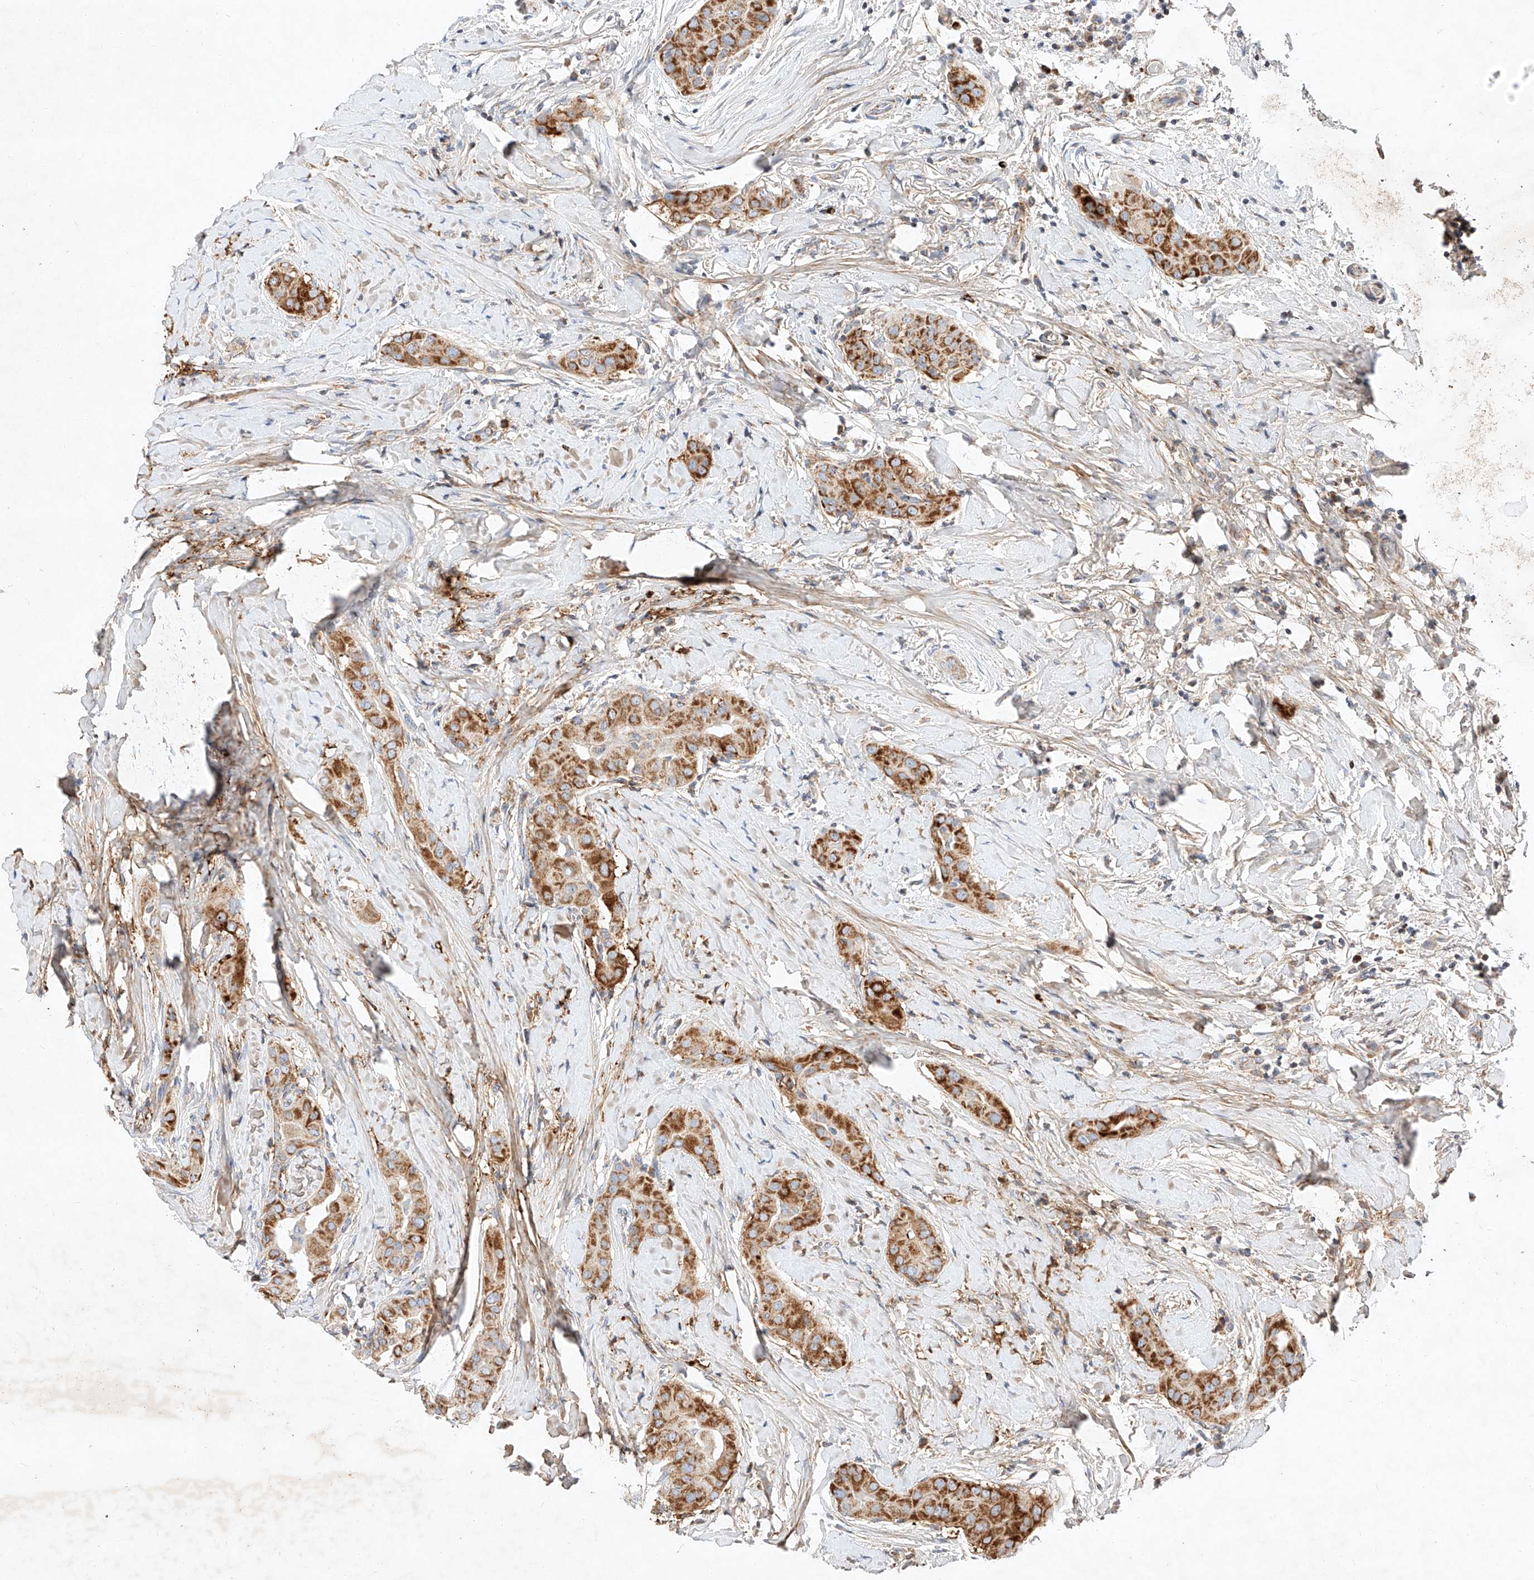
{"staining": {"intensity": "moderate", "quantity": ">75%", "location": "cytoplasmic/membranous"}, "tissue": "thyroid cancer", "cell_type": "Tumor cells", "image_type": "cancer", "snomed": [{"axis": "morphology", "description": "Papillary adenocarcinoma, NOS"}, {"axis": "topography", "description": "Thyroid gland"}], "caption": "IHC (DAB (3,3'-diaminobenzidine)) staining of thyroid cancer (papillary adenocarcinoma) exhibits moderate cytoplasmic/membranous protein staining in about >75% of tumor cells.", "gene": "OSGEPL1", "patient": {"sex": "male", "age": 33}}